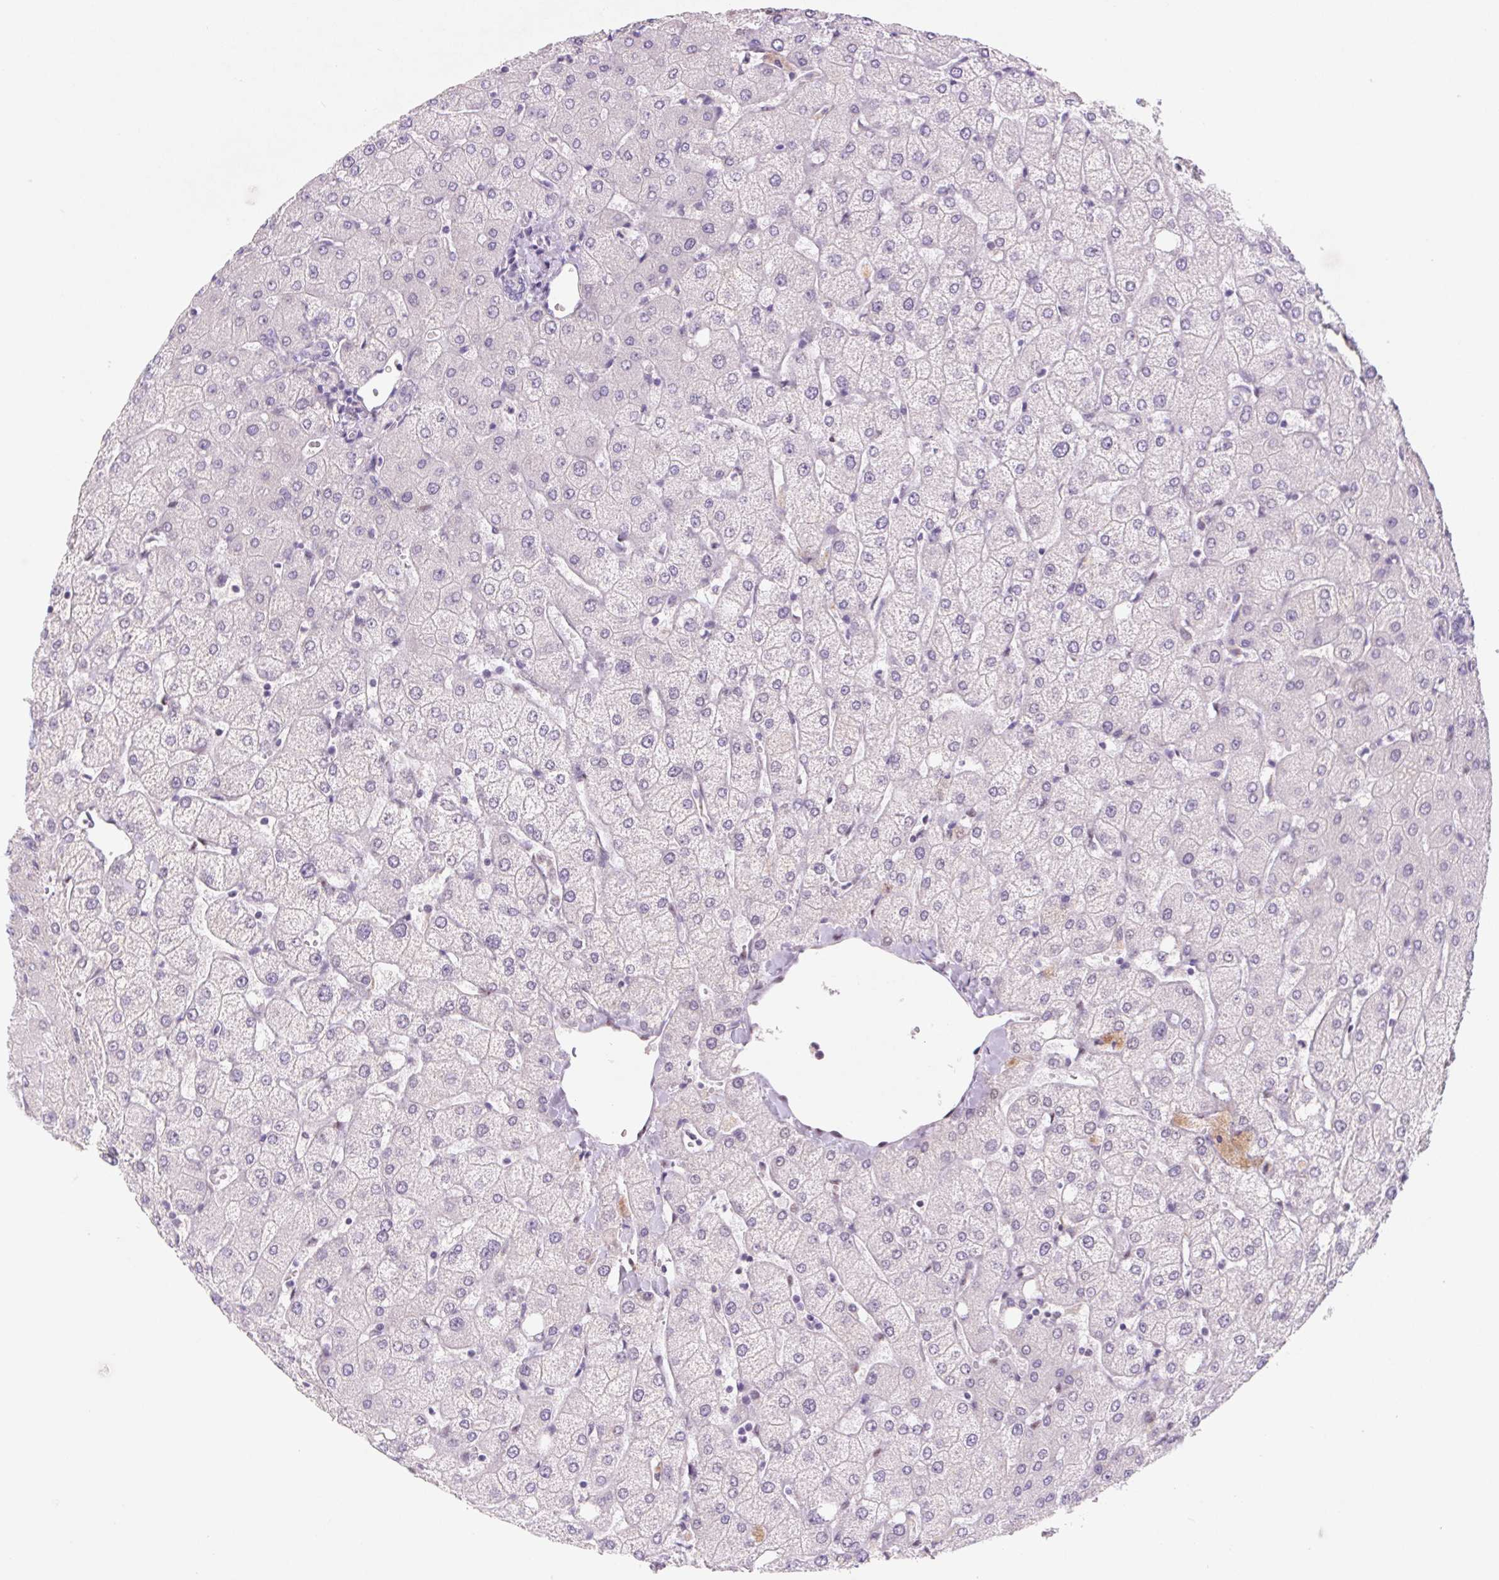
{"staining": {"intensity": "negative", "quantity": "none", "location": "none"}, "tissue": "liver", "cell_type": "Cholangiocytes", "image_type": "normal", "snomed": [{"axis": "morphology", "description": "Normal tissue, NOS"}, {"axis": "topography", "description": "Liver"}], "caption": "This is a micrograph of immunohistochemistry (IHC) staining of benign liver, which shows no staining in cholangiocytes.", "gene": "DPPA5", "patient": {"sex": "female", "age": 54}}